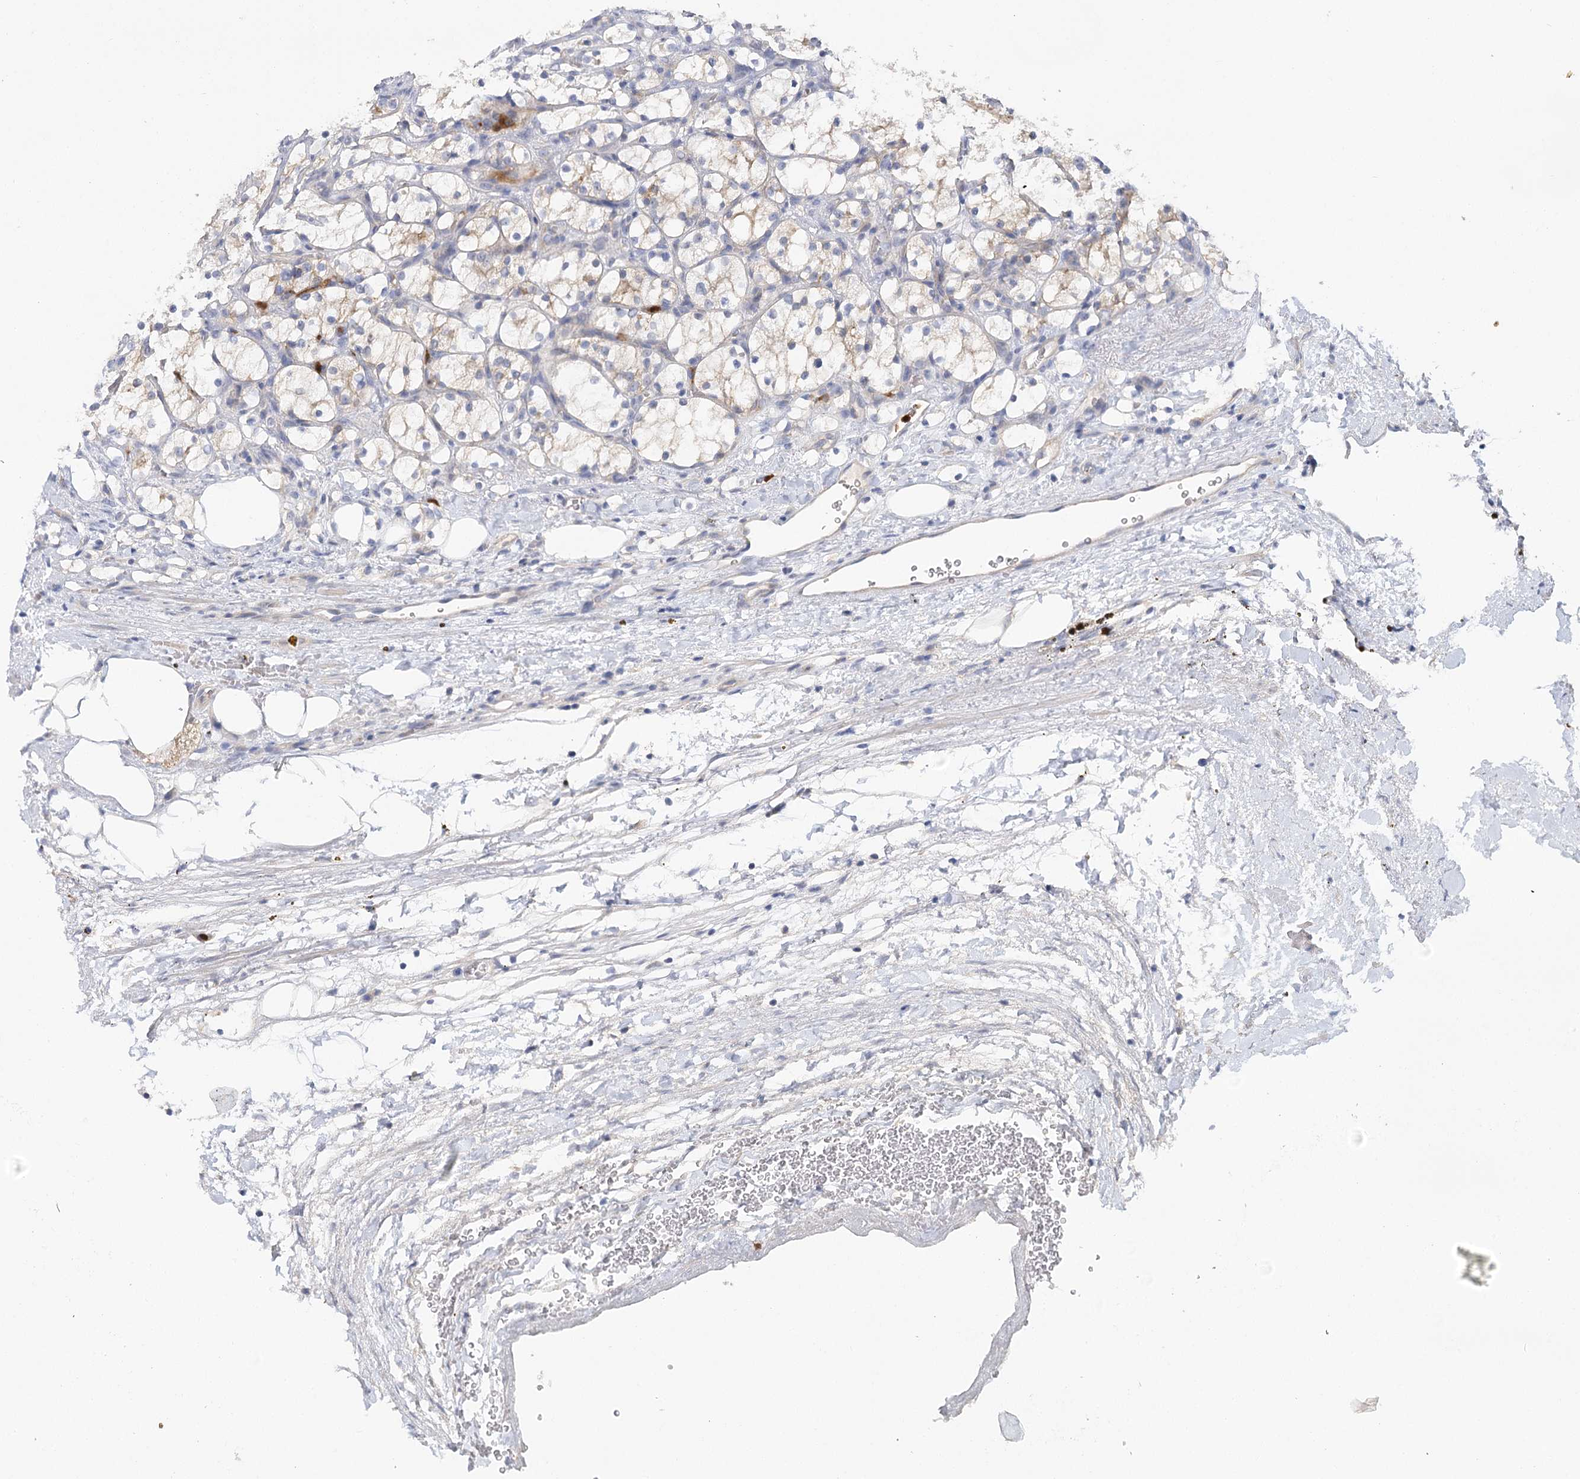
{"staining": {"intensity": "weak", "quantity": "<25%", "location": "cytoplasmic/membranous"}, "tissue": "renal cancer", "cell_type": "Tumor cells", "image_type": "cancer", "snomed": [{"axis": "morphology", "description": "Adenocarcinoma, NOS"}, {"axis": "topography", "description": "Kidney"}], "caption": "This histopathology image is of renal adenocarcinoma stained with IHC to label a protein in brown with the nuclei are counter-stained blue. There is no positivity in tumor cells.", "gene": "EPB41L5", "patient": {"sex": "female", "age": 69}}